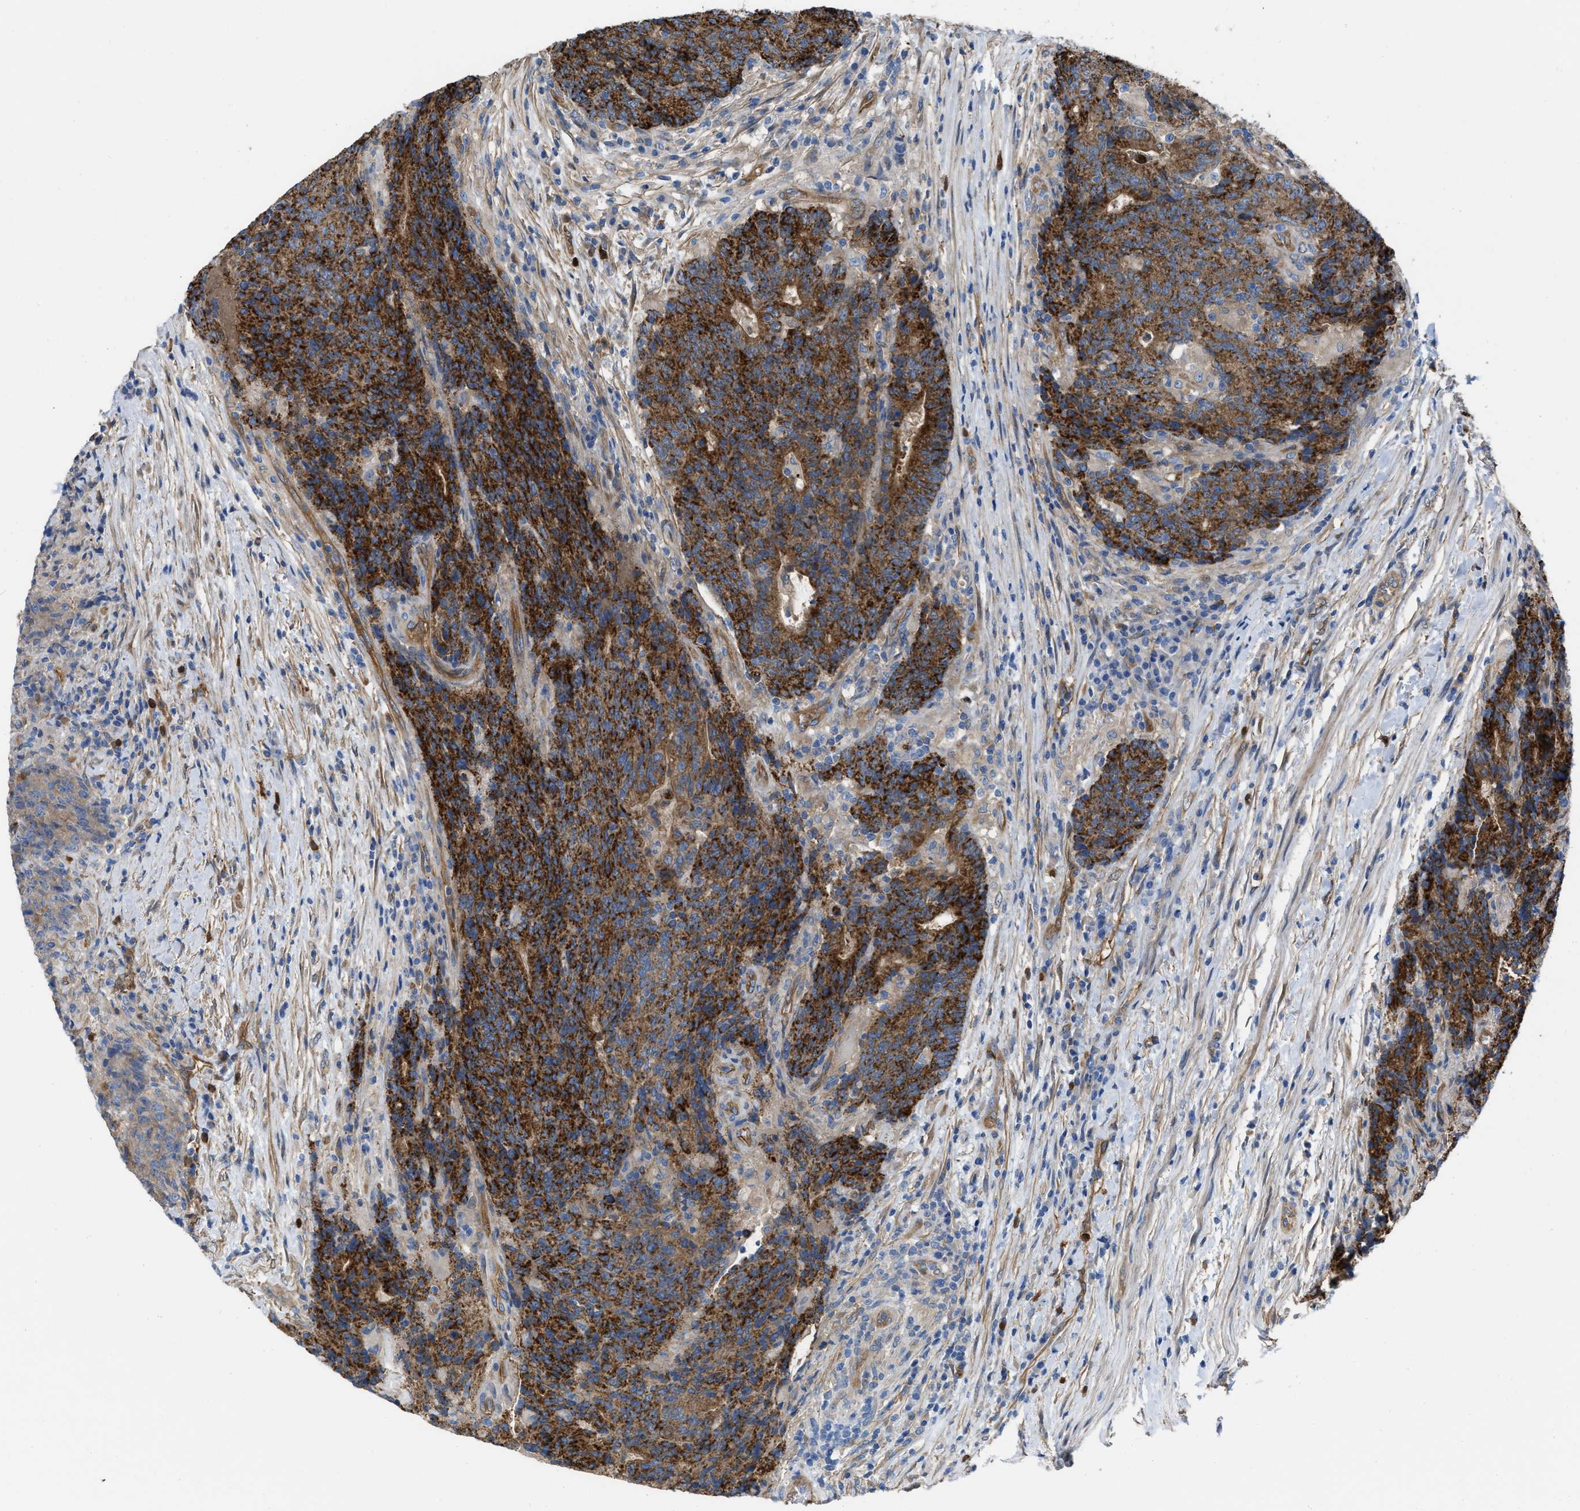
{"staining": {"intensity": "strong", "quantity": ">75%", "location": "cytoplasmic/membranous"}, "tissue": "colorectal cancer", "cell_type": "Tumor cells", "image_type": "cancer", "snomed": [{"axis": "morphology", "description": "Normal tissue, NOS"}, {"axis": "morphology", "description": "Adenocarcinoma, NOS"}, {"axis": "topography", "description": "Colon"}], "caption": "Protein expression analysis of colorectal adenocarcinoma shows strong cytoplasmic/membranous positivity in about >75% of tumor cells.", "gene": "TRIOBP", "patient": {"sex": "female", "age": 75}}